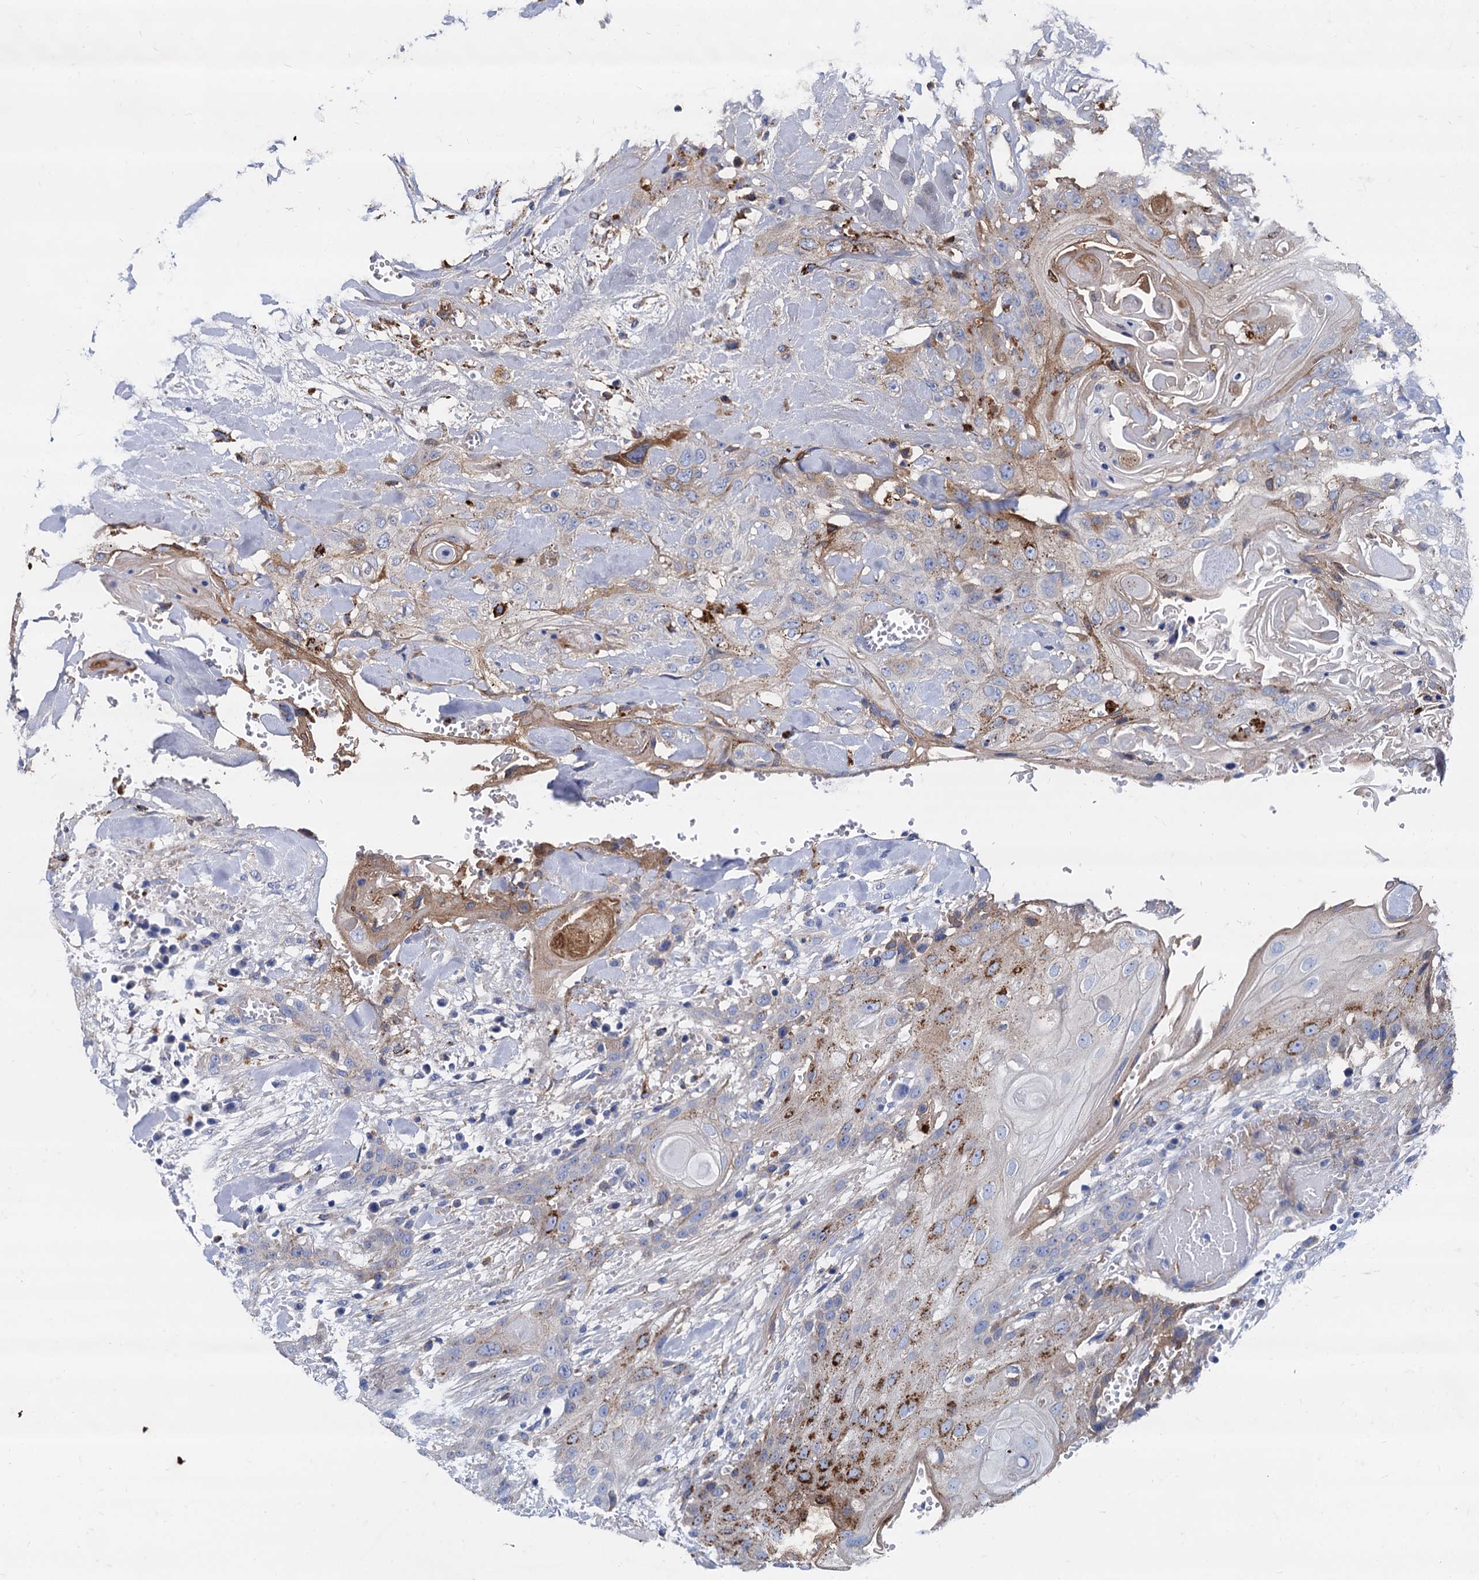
{"staining": {"intensity": "moderate", "quantity": "<25%", "location": "cytoplasmic/membranous"}, "tissue": "head and neck cancer", "cell_type": "Tumor cells", "image_type": "cancer", "snomed": [{"axis": "morphology", "description": "Squamous cell carcinoma, NOS"}, {"axis": "topography", "description": "Head-Neck"}], "caption": "This is an image of IHC staining of head and neck cancer, which shows moderate staining in the cytoplasmic/membranous of tumor cells.", "gene": "APOD", "patient": {"sex": "female", "age": 43}}